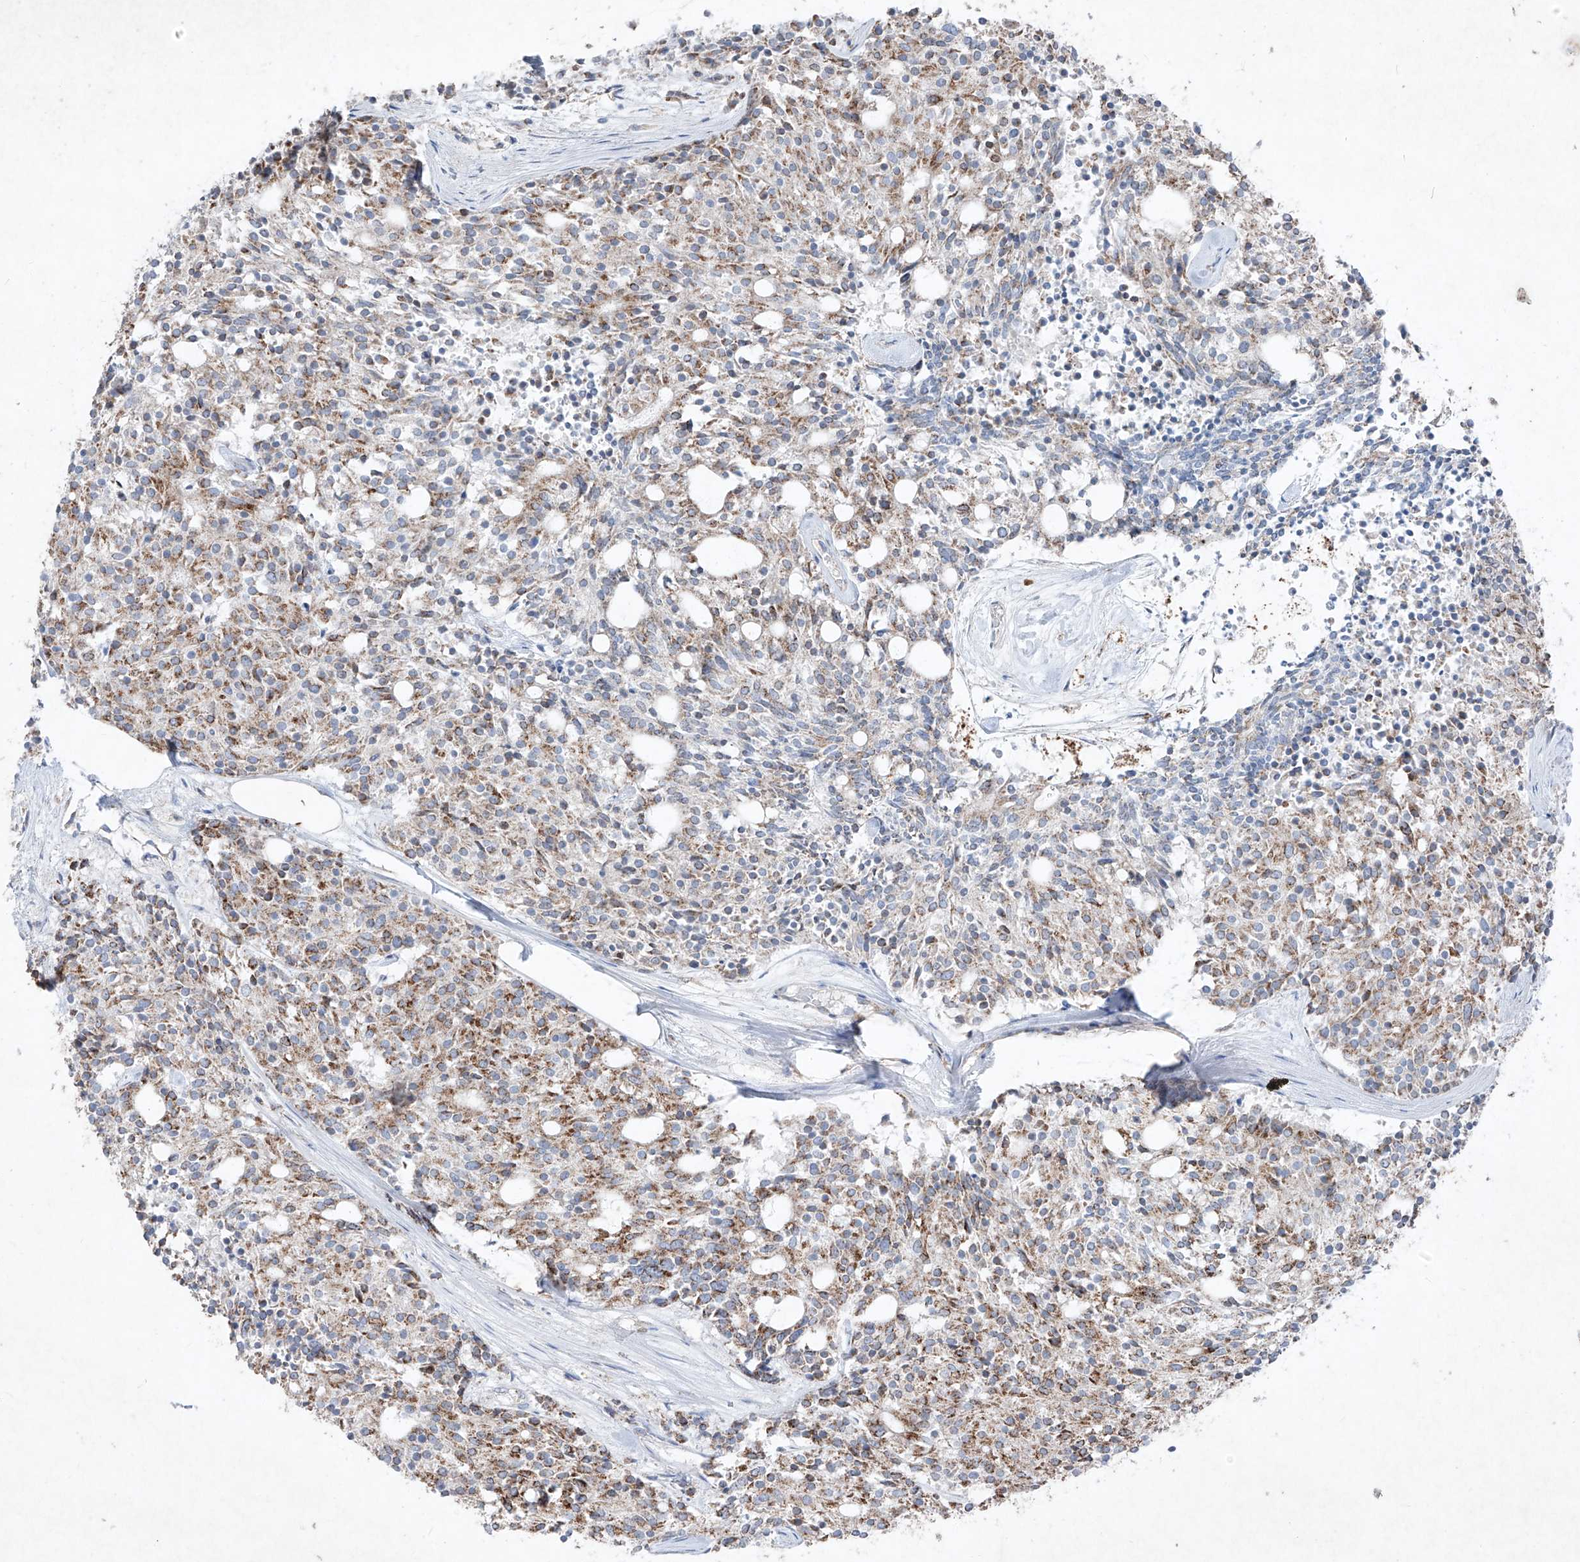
{"staining": {"intensity": "strong", "quantity": ">75%", "location": "cytoplasmic/membranous"}, "tissue": "carcinoid", "cell_type": "Tumor cells", "image_type": "cancer", "snomed": [{"axis": "morphology", "description": "Carcinoid, malignant, NOS"}, {"axis": "topography", "description": "Pancreas"}], "caption": "Strong cytoplasmic/membranous protein staining is seen in approximately >75% of tumor cells in malignant carcinoid.", "gene": "ABCD3", "patient": {"sex": "female", "age": 54}}